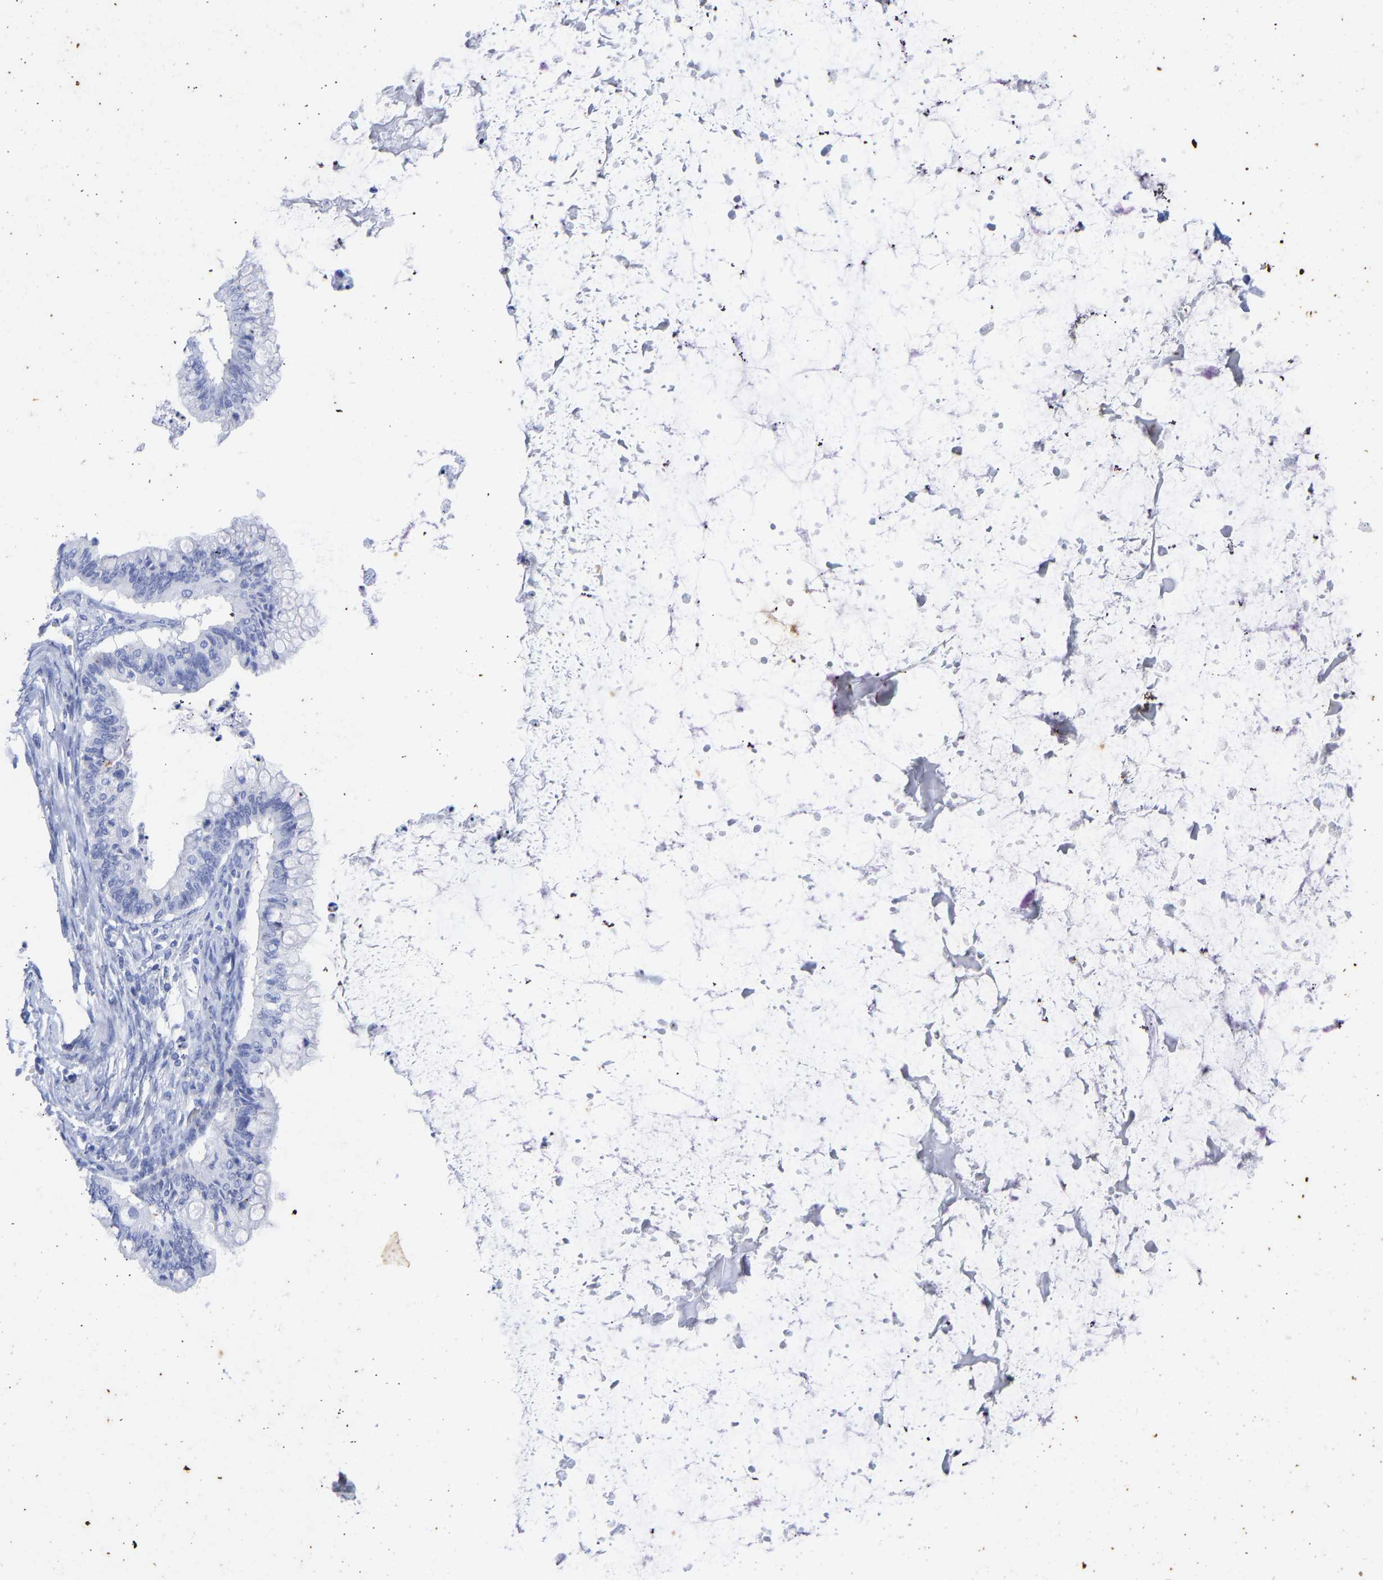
{"staining": {"intensity": "negative", "quantity": "none", "location": "none"}, "tissue": "ovarian cancer", "cell_type": "Tumor cells", "image_type": "cancer", "snomed": [{"axis": "morphology", "description": "Cystadenocarcinoma, mucinous, NOS"}, {"axis": "topography", "description": "Ovary"}], "caption": "Tumor cells are negative for brown protein staining in ovarian mucinous cystadenocarcinoma.", "gene": "KRT1", "patient": {"sex": "female", "age": 57}}